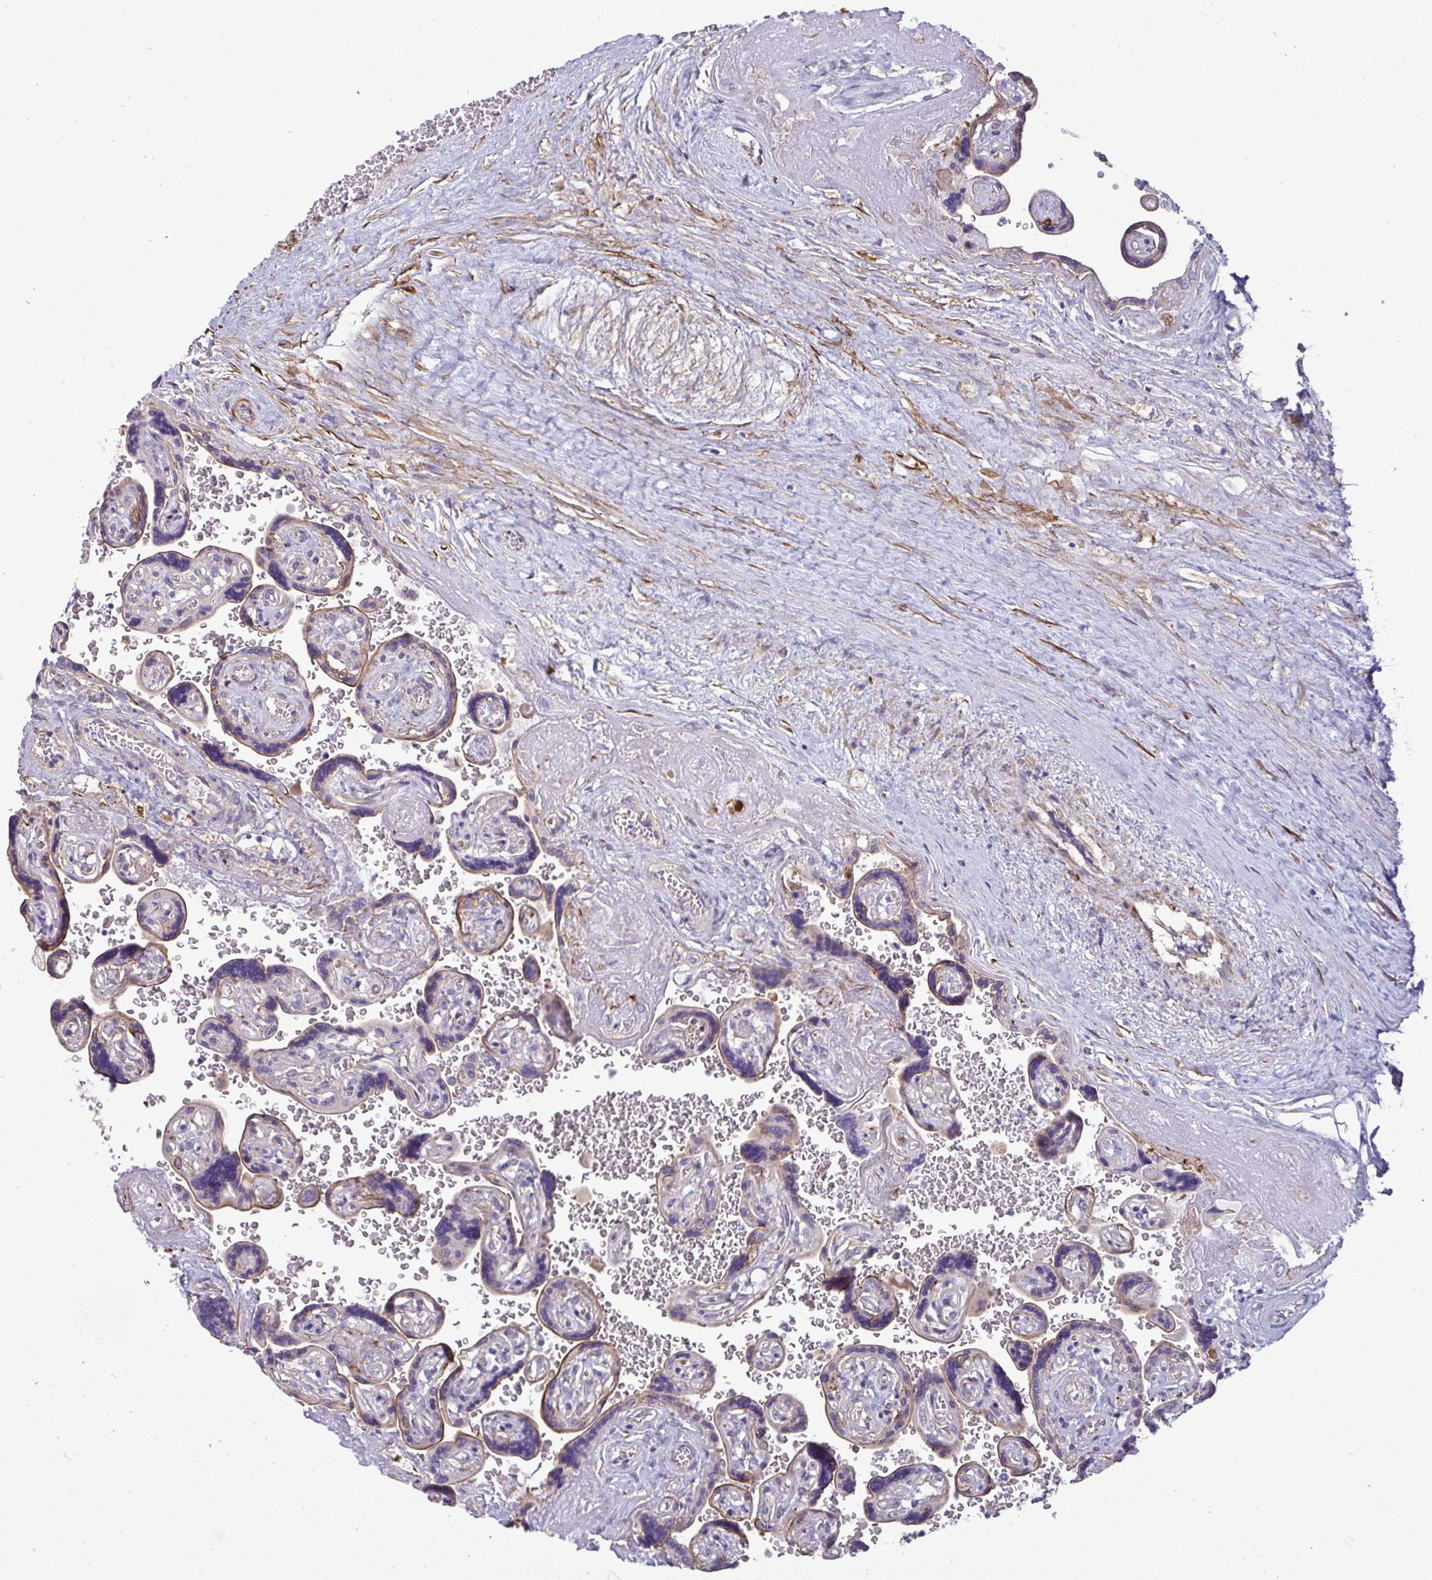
{"staining": {"intensity": "weak", "quantity": "25%-75%", "location": "cytoplasmic/membranous"}, "tissue": "placenta", "cell_type": "Decidual cells", "image_type": "normal", "snomed": [{"axis": "morphology", "description": "Normal tissue, NOS"}, {"axis": "topography", "description": "Placenta"}], "caption": "IHC of normal human placenta exhibits low levels of weak cytoplasmic/membranous staining in approximately 25%-75% of decidual cells. Immunohistochemistry stains the protein of interest in brown and the nuclei are stained blue.", "gene": "MYH10", "patient": {"sex": "female", "age": 32}}